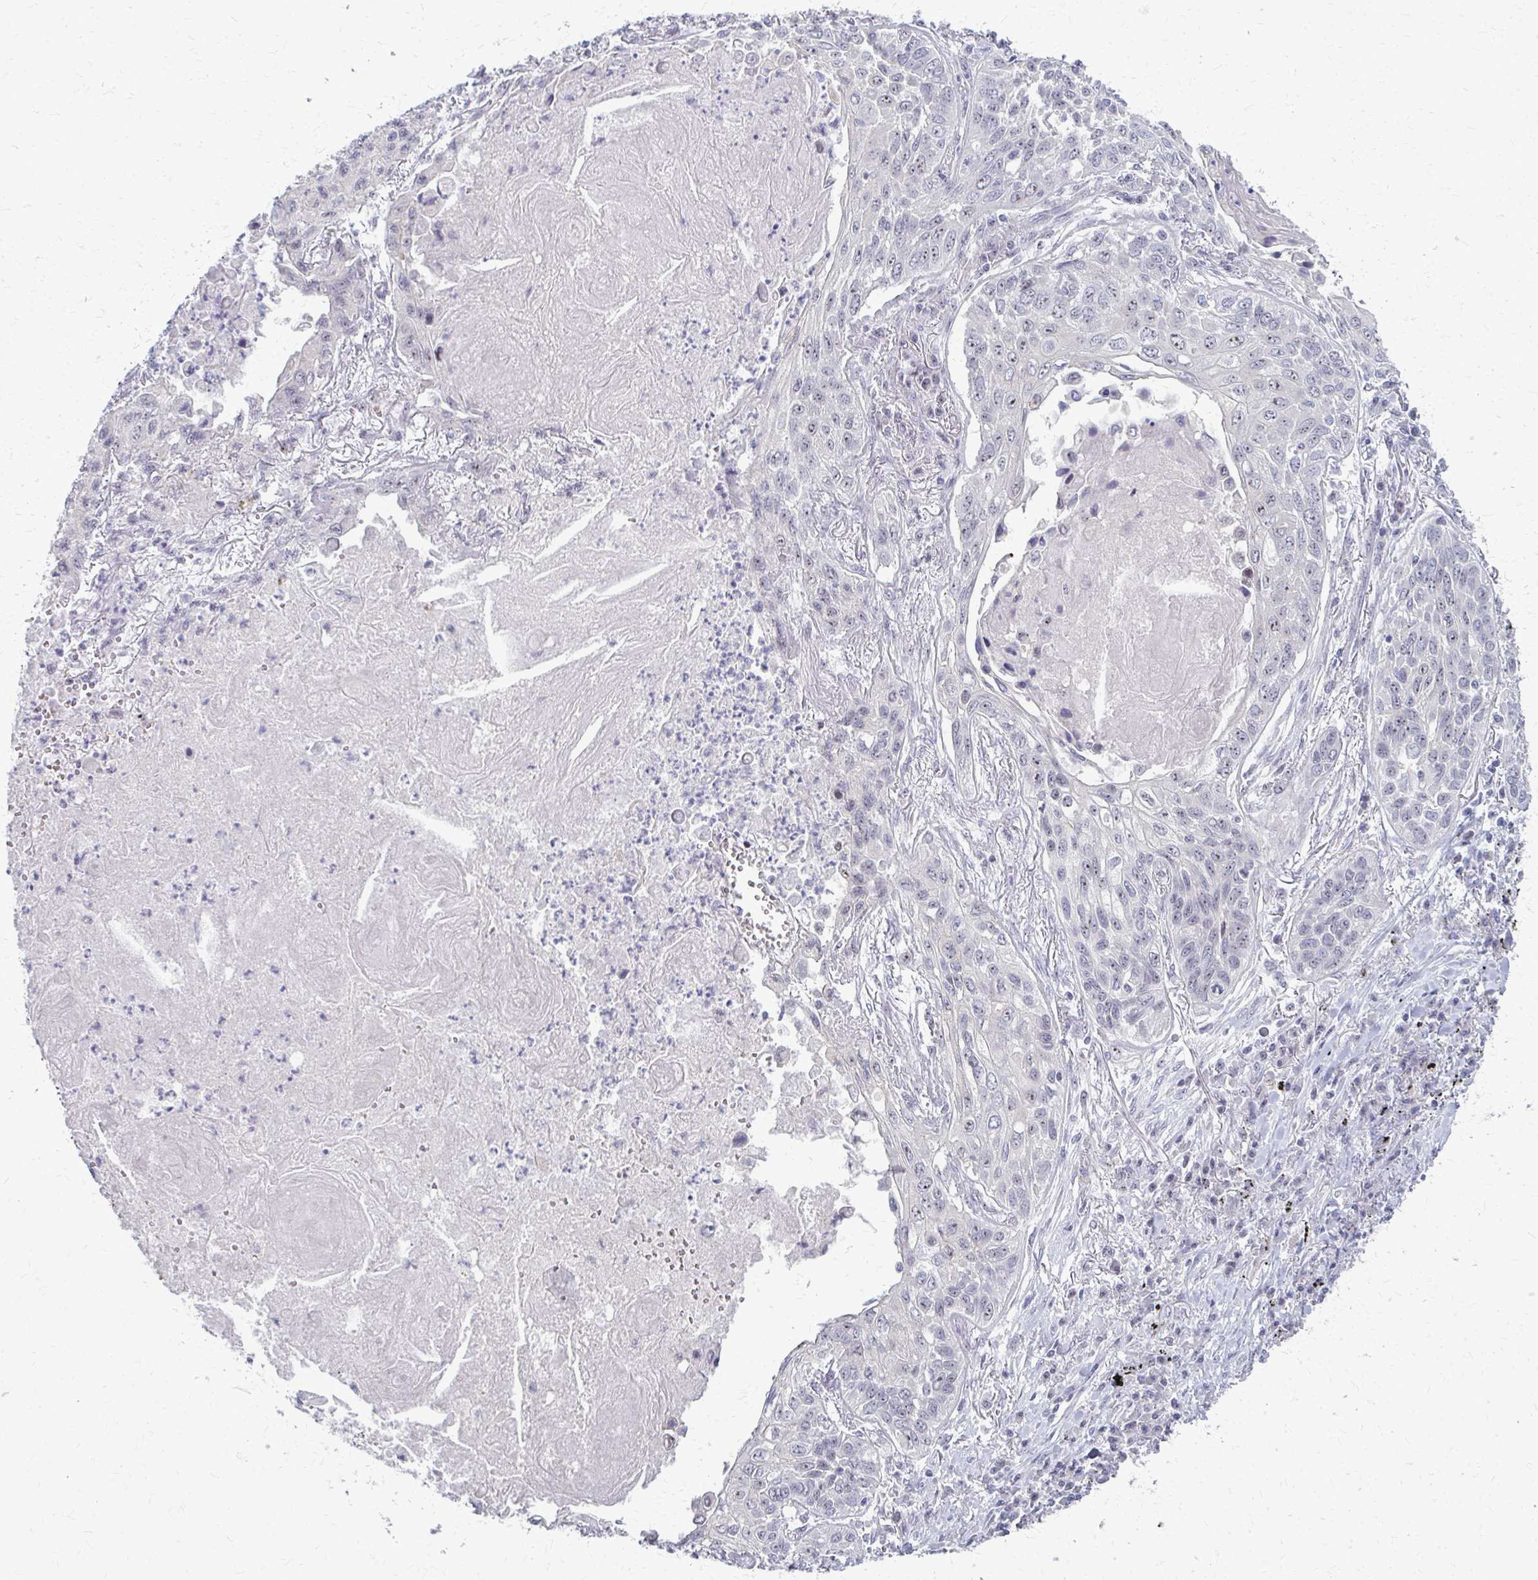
{"staining": {"intensity": "weak", "quantity": "<25%", "location": "nuclear"}, "tissue": "lung cancer", "cell_type": "Tumor cells", "image_type": "cancer", "snomed": [{"axis": "morphology", "description": "Squamous cell carcinoma, NOS"}, {"axis": "topography", "description": "Lung"}], "caption": "DAB immunohistochemical staining of human lung squamous cell carcinoma exhibits no significant expression in tumor cells.", "gene": "NUDT16", "patient": {"sex": "male", "age": 75}}